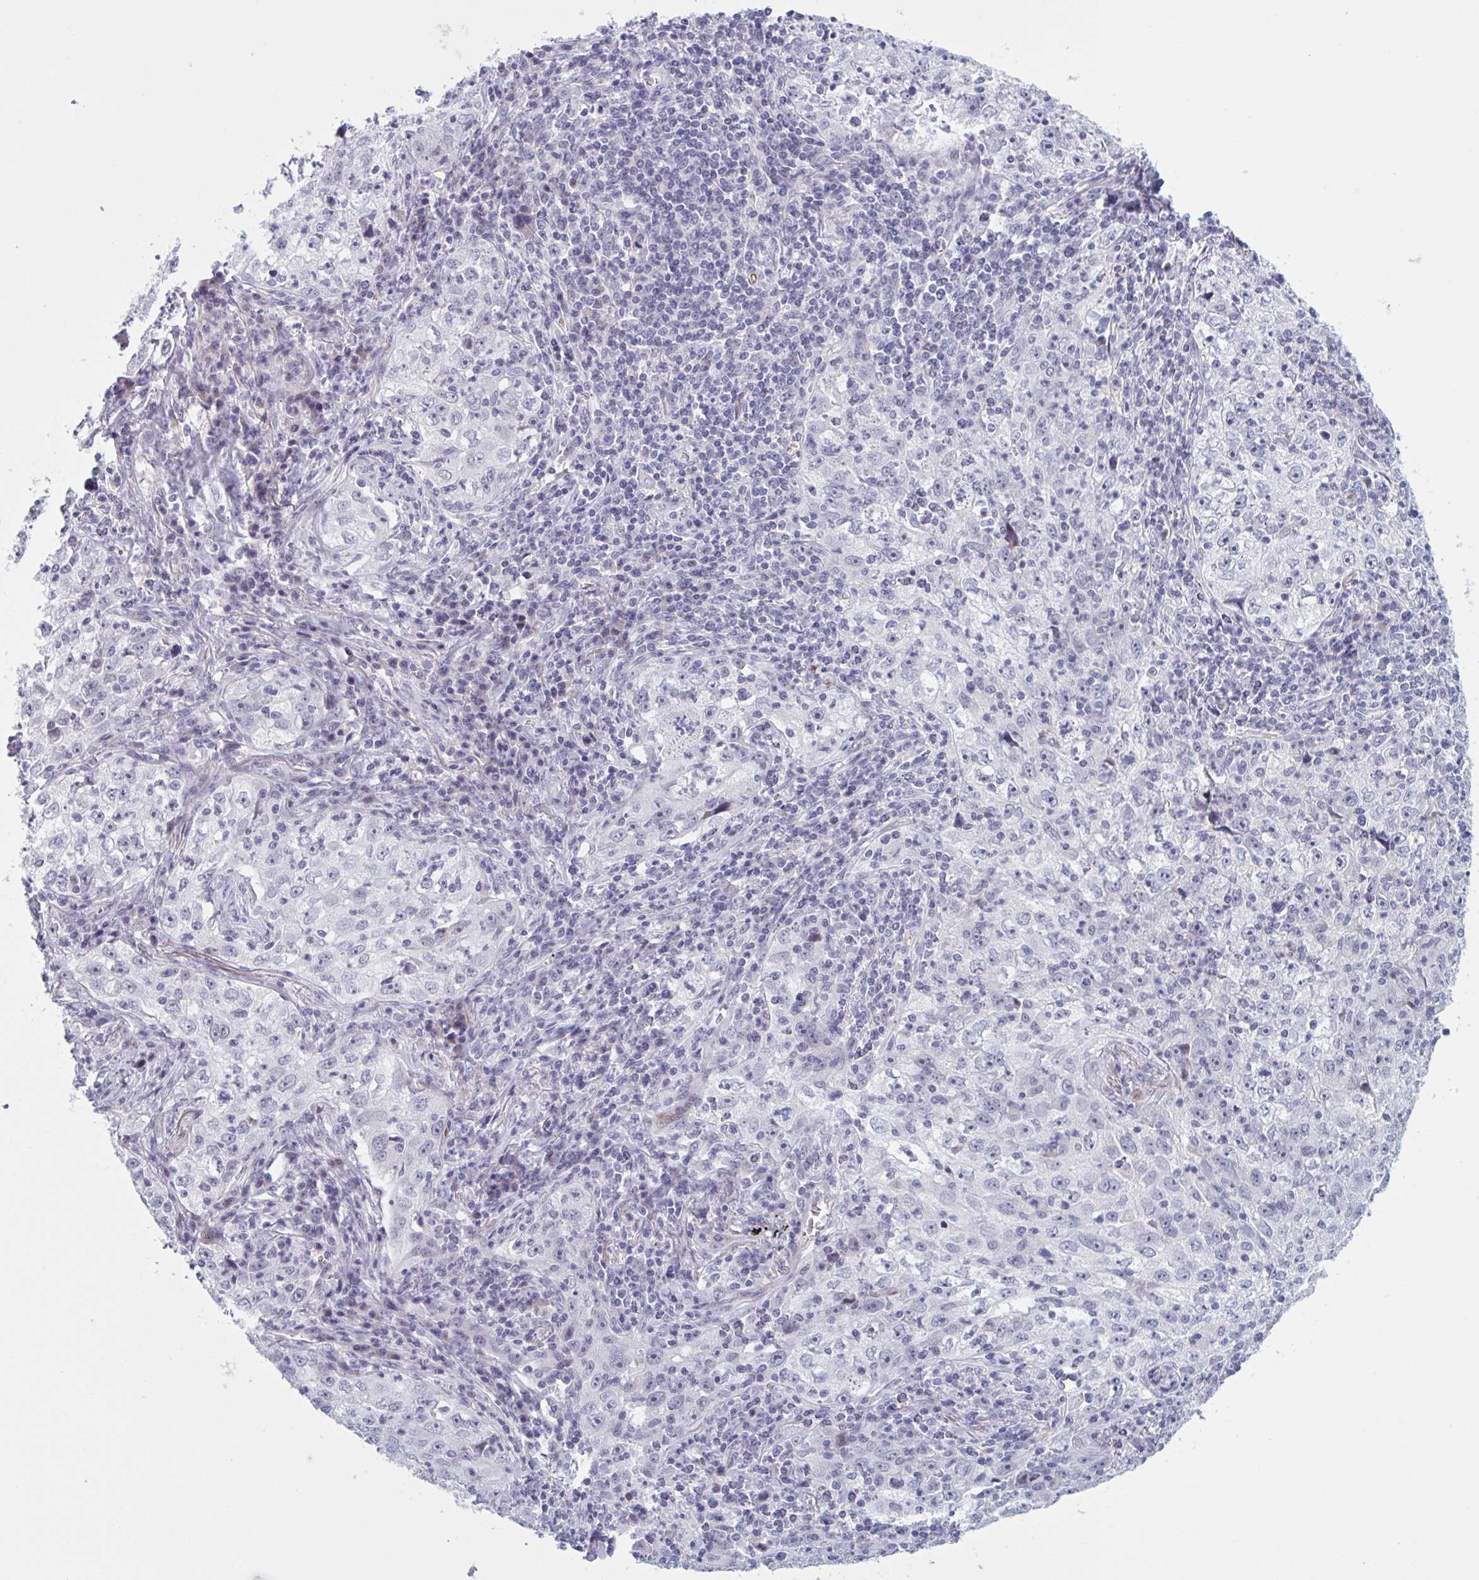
{"staining": {"intensity": "negative", "quantity": "none", "location": "none"}, "tissue": "lung cancer", "cell_type": "Tumor cells", "image_type": "cancer", "snomed": [{"axis": "morphology", "description": "Squamous cell carcinoma, NOS"}, {"axis": "topography", "description": "Lung"}], "caption": "Squamous cell carcinoma (lung) was stained to show a protein in brown. There is no significant expression in tumor cells.", "gene": "HSD11B2", "patient": {"sex": "male", "age": 71}}